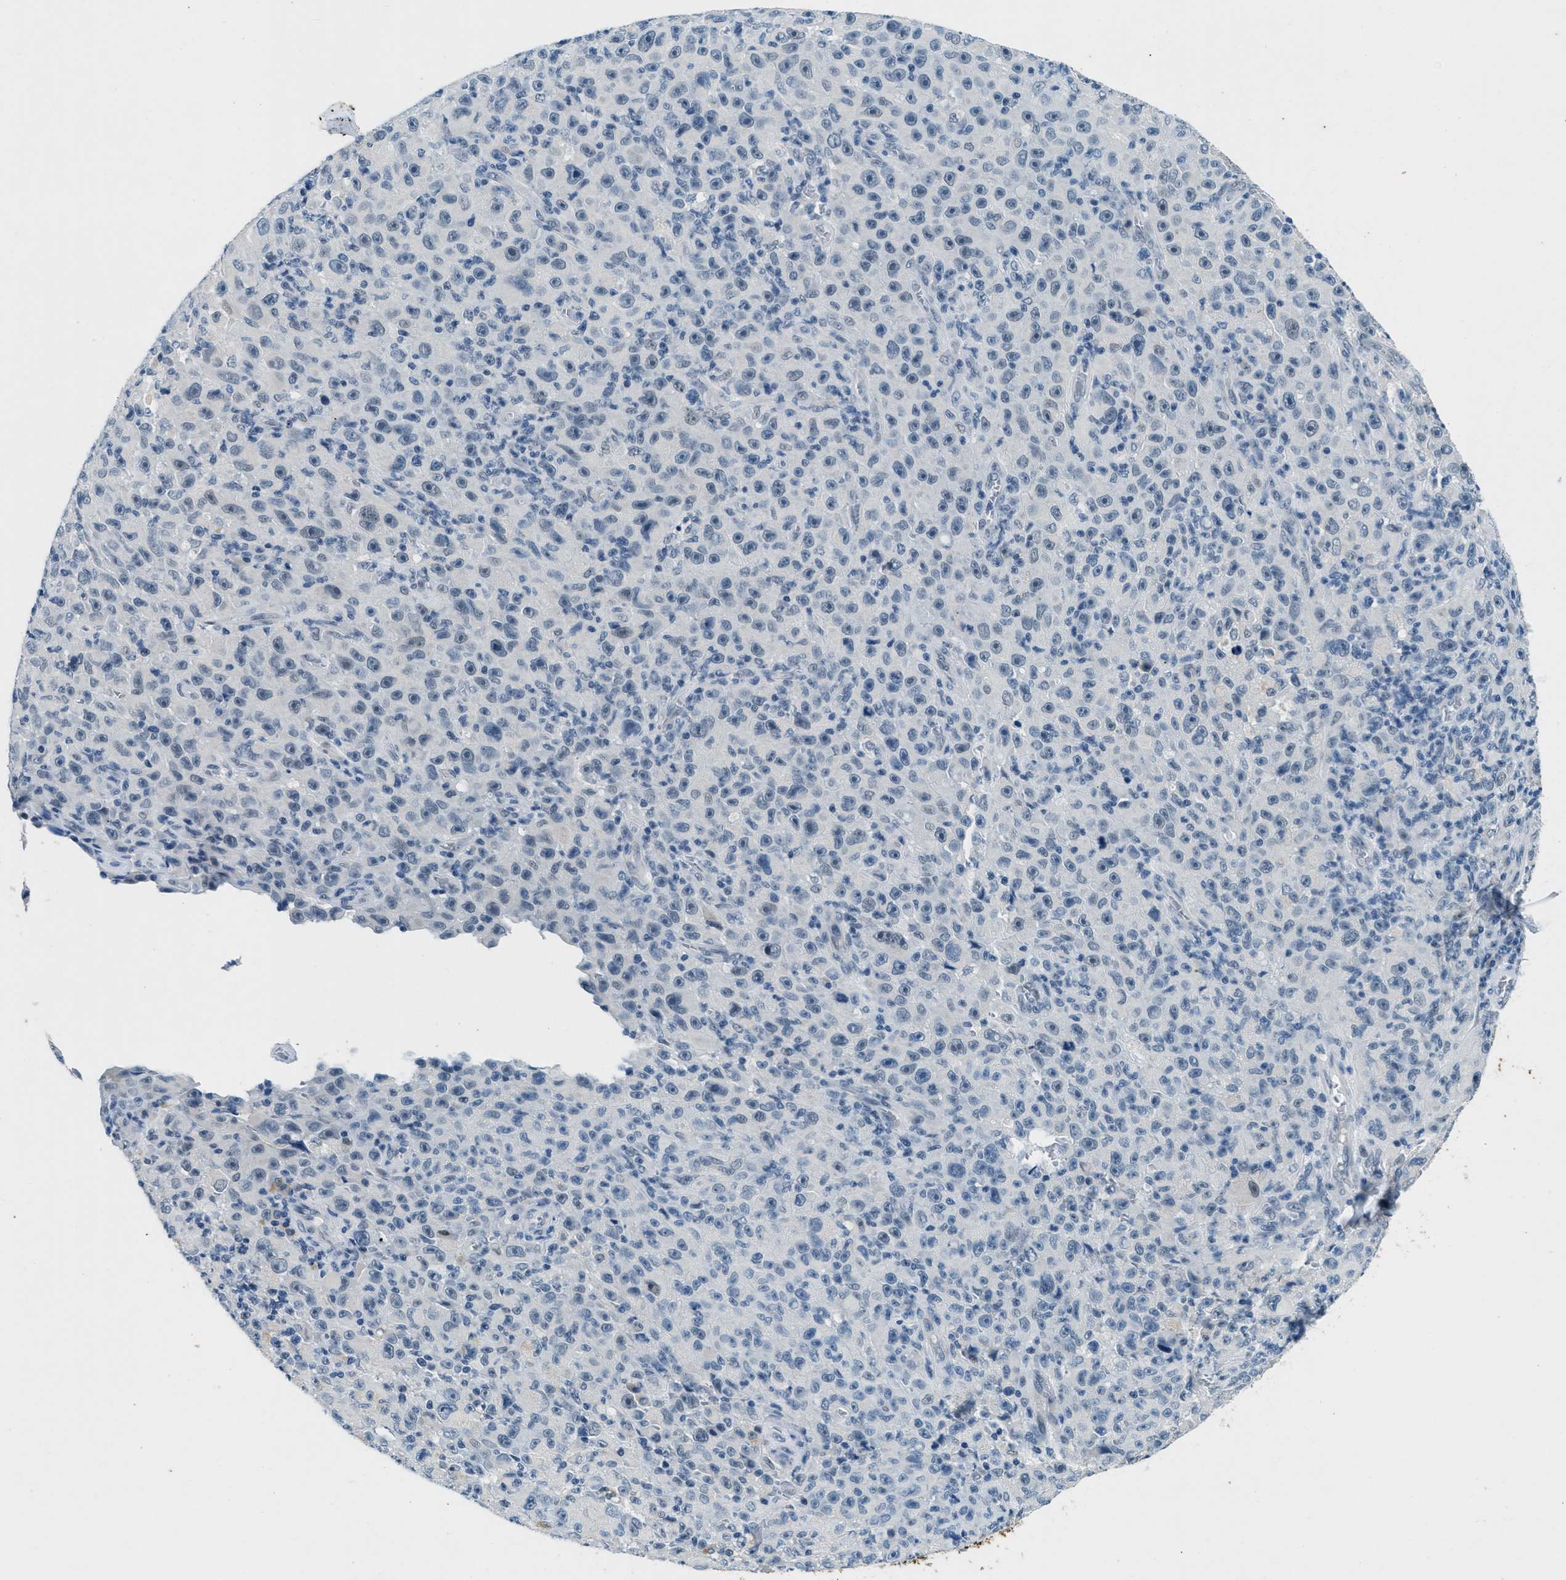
{"staining": {"intensity": "negative", "quantity": "none", "location": "none"}, "tissue": "melanoma", "cell_type": "Tumor cells", "image_type": "cancer", "snomed": [{"axis": "morphology", "description": "Malignant melanoma, NOS"}, {"axis": "topography", "description": "Skin"}], "caption": "Tumor cells show no significant positivity in malignant melanoma. (Brightfield microscopy of DAB (3,3'-diaminobenzidine) IHC at high magnification).", "gene": "CFAP20", "patient": {"sex": "female", "age": 82}}